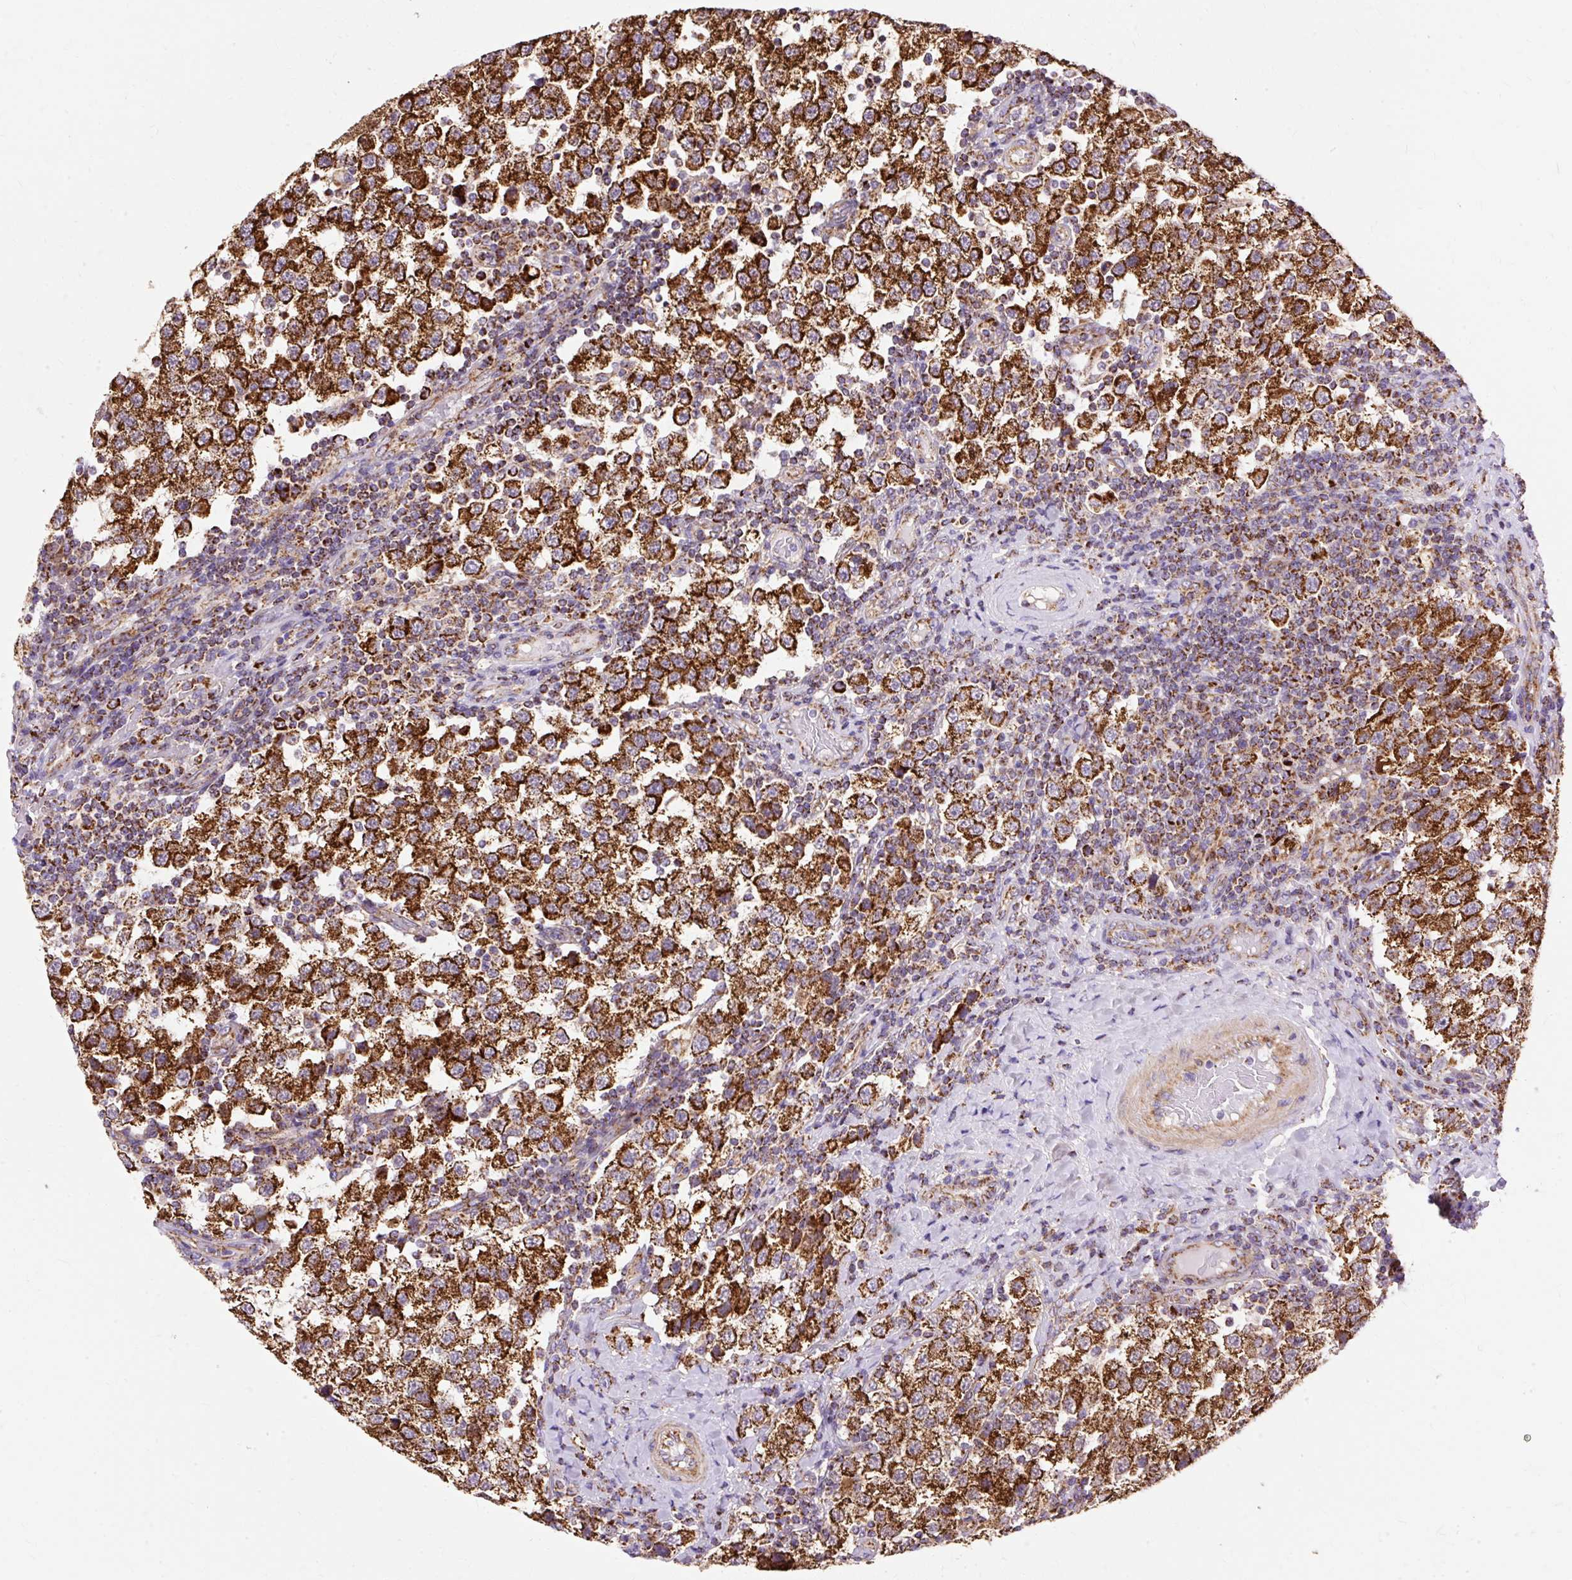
{"staining": {"intensity": "strong", "quantity": ">75%", "location": "cytoplasmic/membranous"}, "tissue": "testis cancer", "cell_type": "Tumor cells", "image_type": "cancer", "snomed": [{"axis": "morphology", "description": "Seminoma, NOS"}, {"axis": "topography", "description": "Testis"}], "caption": "DAB immunohistochemical staining of human testis cancer displays strong cytoplasmic/membranous protein positivity in approximately >75% of tumor cells.", "gene": "CEP290", "patient": {"sex": "male", "age": 34}}